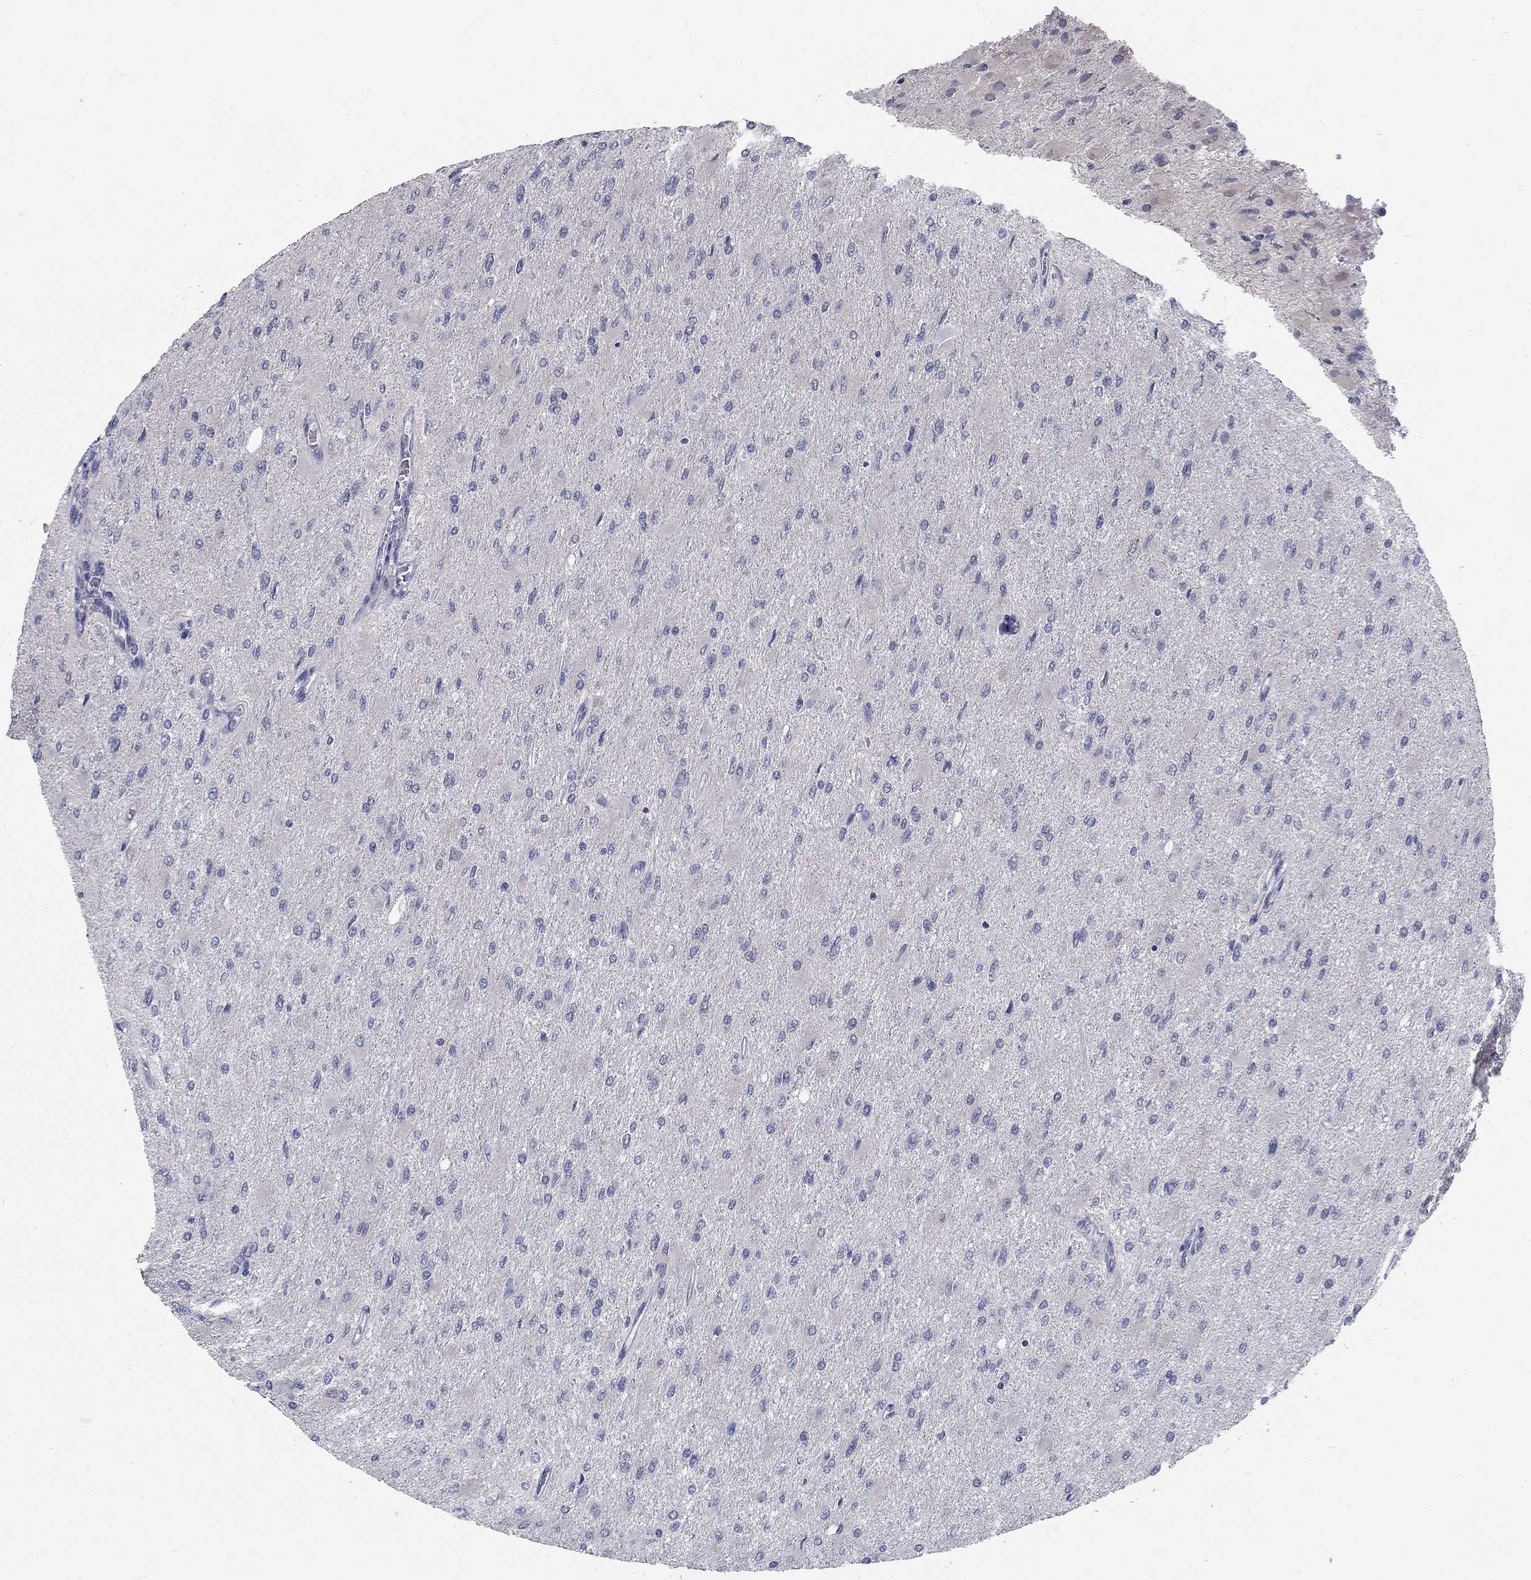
{"staining": {"intensity": "negative", "quantity": "none", "location": "none"}, "tissue": "glioma", "cell_type": "Tumor cells", "image_type": "cancer", "snomed": [{"axis": "morphology", "description": "Glioma, malignant, High grade"}, {"axis": "topography", "description": "Cerebral cortex"}], "caption": "An image of malignant high-grade glioma stained for a protein exhibits no brown staining in tumor cells.", "gene": "PANK3", "patient": {"sex": "female", "age": 36}}